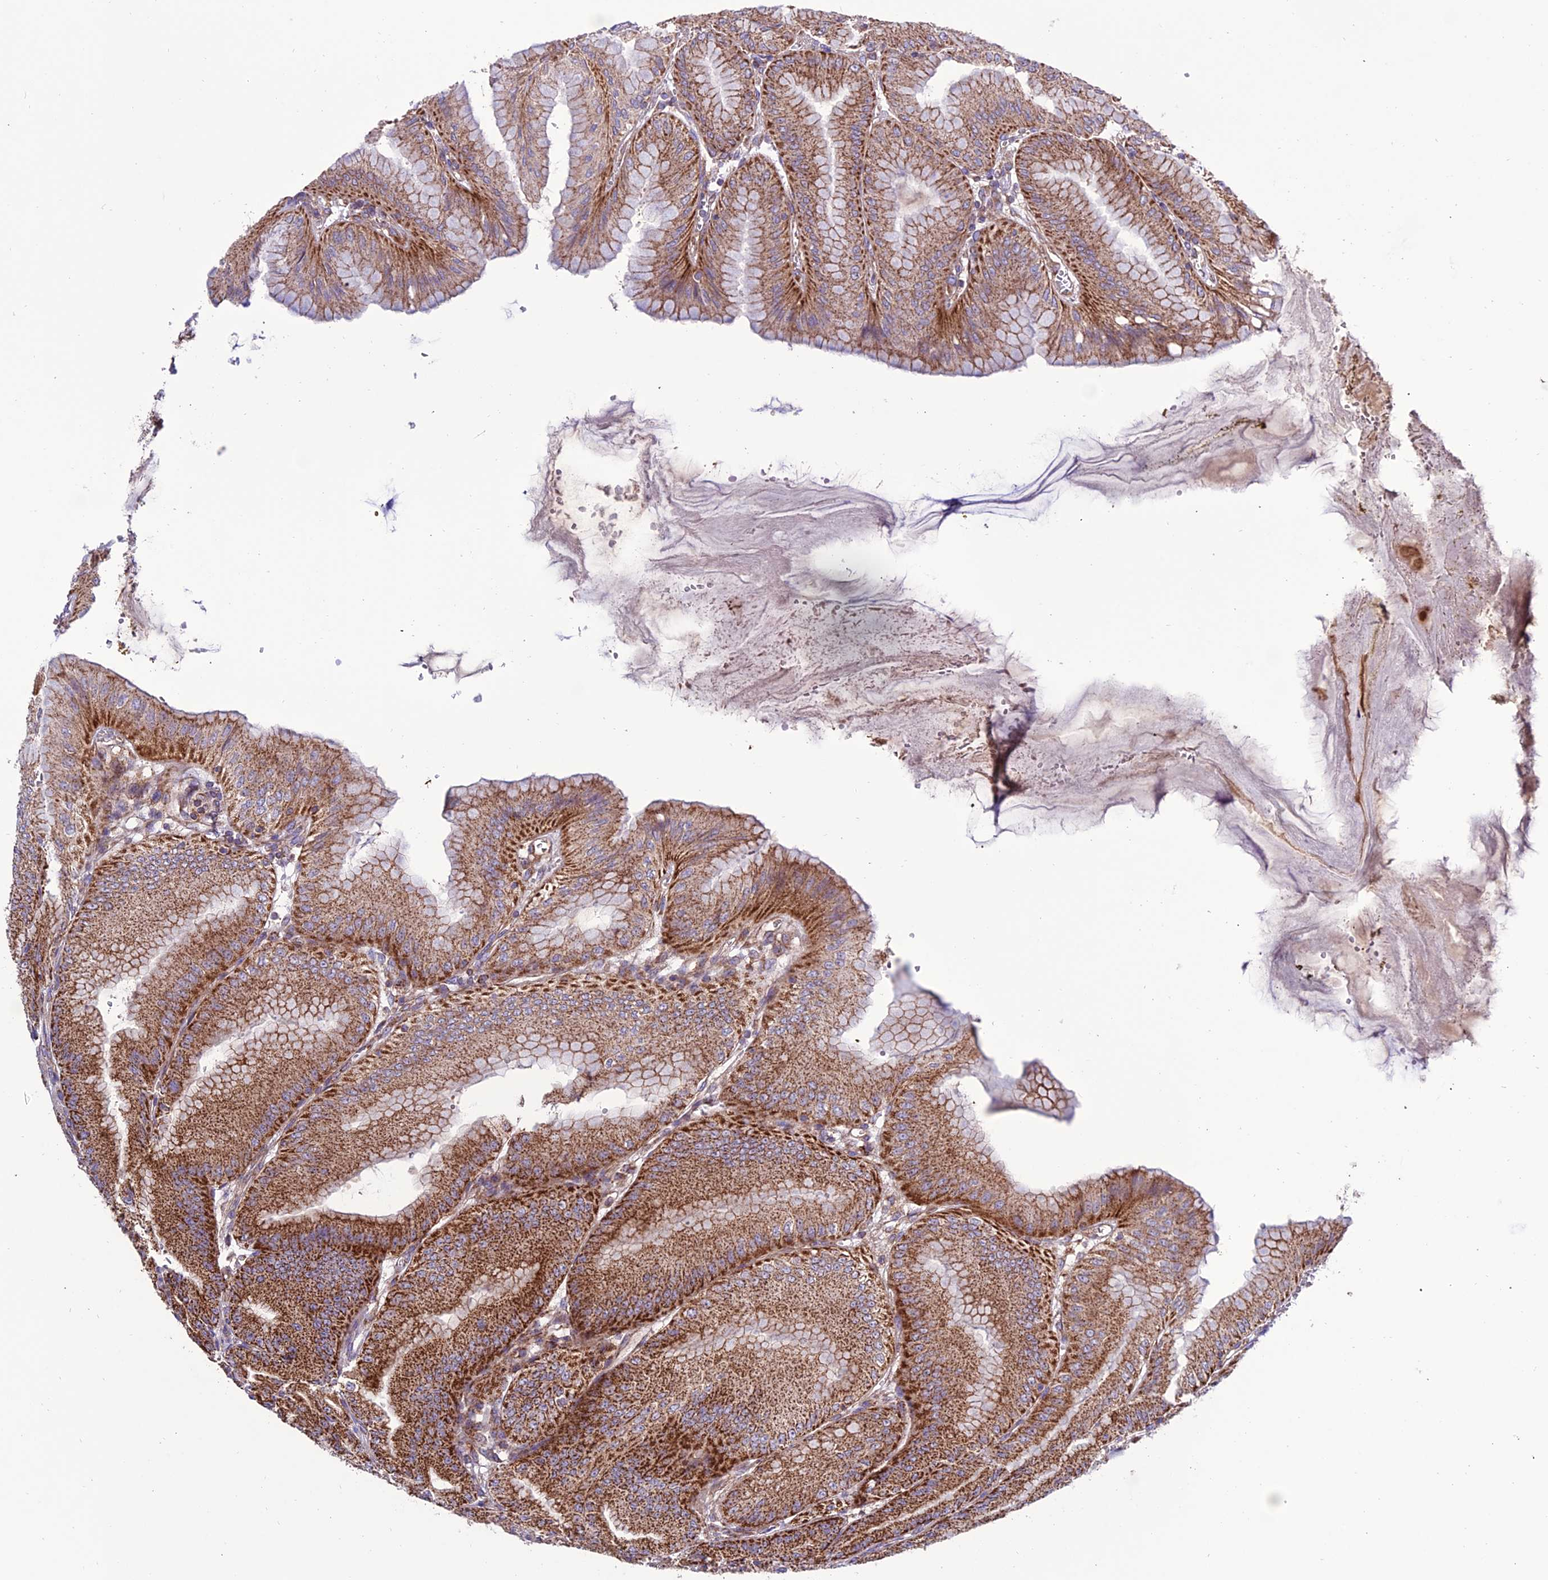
{"staining": {"intensity": "strong", "quantity": ">75%", "location": "cytoplasmic/membranous"}, "tissue": "stomach", "cell_type": "Glandular cells", "image_type": "normal", "snomed": [{"axis": "morphology", "description": "Normal tissue, NOS"}, {"axis": "topography", "description": "Stomach, lower"}], "caption": "Immunohistochemistry micrograph of normal stomach stained for a protein (brown), which exhibits high levels of strong cytoplasmic/membranous positivity in about >75% of glandular cells.", "gene": "MRPS9", "patient": {"sex": "male", "age": 71}}